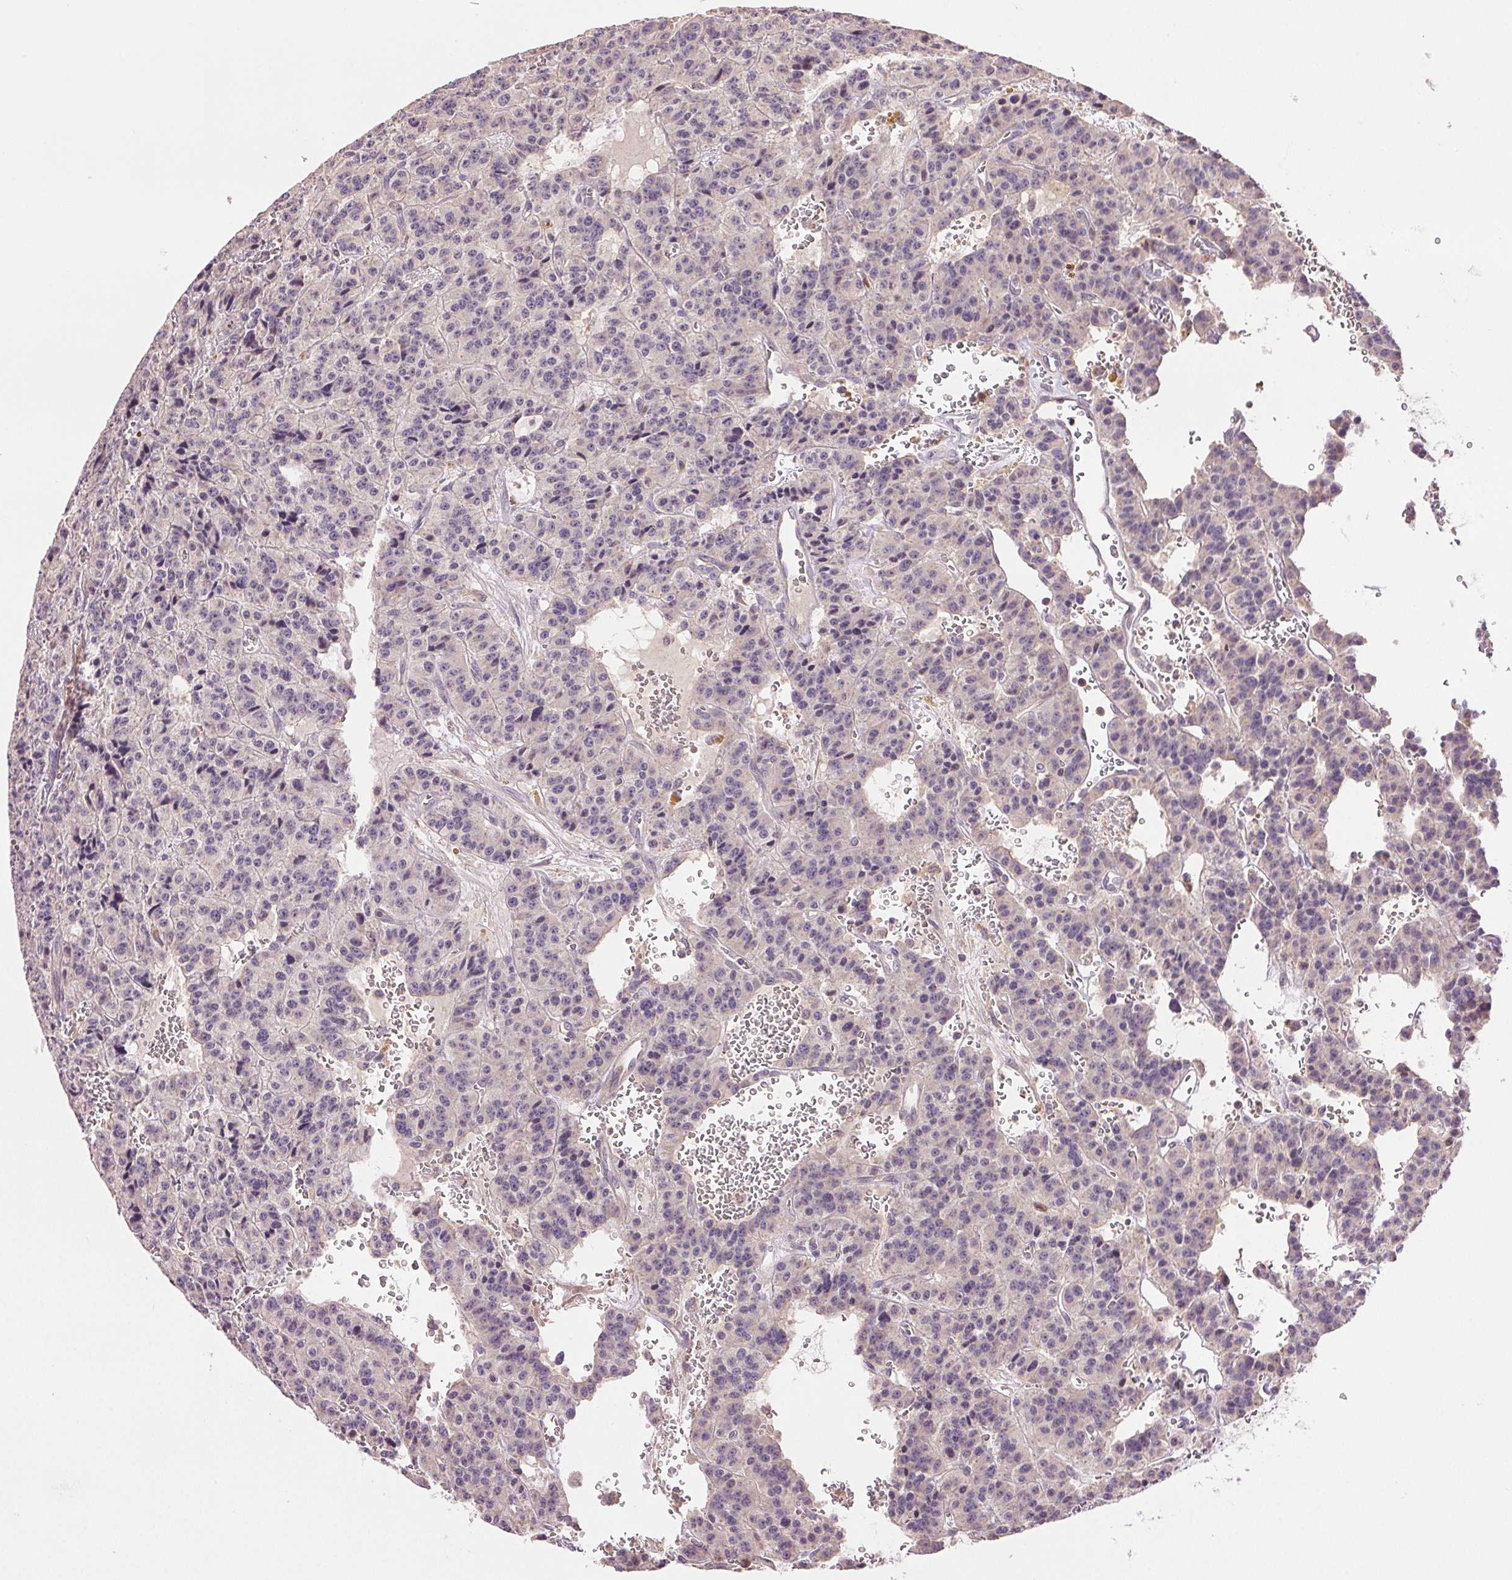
{"staining": {"intensity": "negative", "quantity": "none", "location": "none"}, "tissue": "carcinoid", "cell_type": "Tumor cells", "image_type": "cancer", "snomed": [{"axis": "morphology", "description": "Carcinoid, malignant, NOS"}, {"axis": "topography", "description": "Lung"}], "caption": "Tumor cells show no significant expression in carcinoid.", "gene": "TMEM253", "patient": {"sex": "female", "age": 71}}